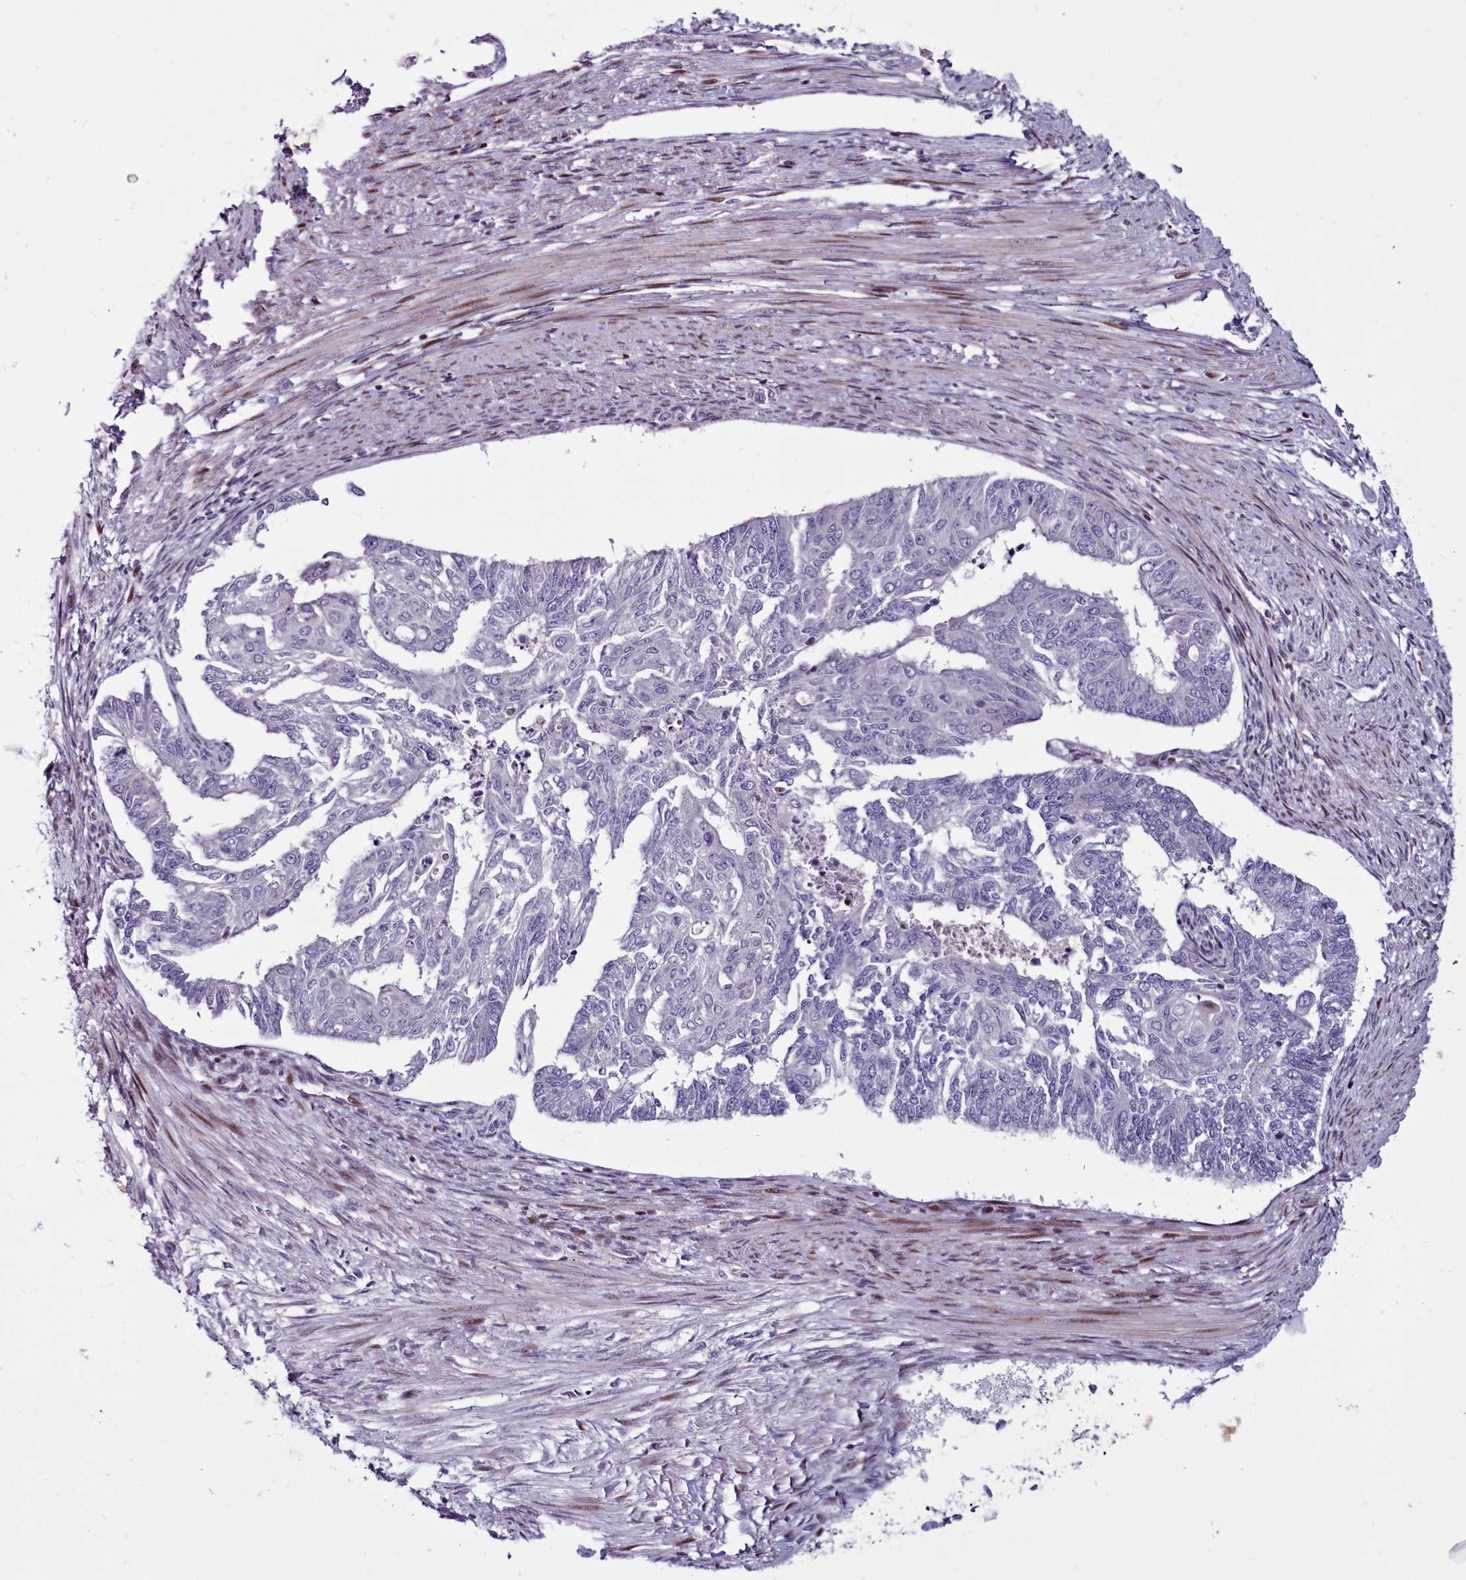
{"staining": {"intensity": "negative", "quantity": "none", "location": "none"}, "tissue": "endometrial cancer", "cell_type": "Tumor cells", "image_type": "cancer", "snomed": [{"axis": "morphology", "description": "Adenocarcinoma, NOS"}, {"axis": "topography", "description": "Endometrium"}], "caption": "Tumor cells are negative for protein expression in human endometrial cancer (adenocarcinoma).", "gene": "WBP11", "patient": {"sex": "female", "age": 32}}